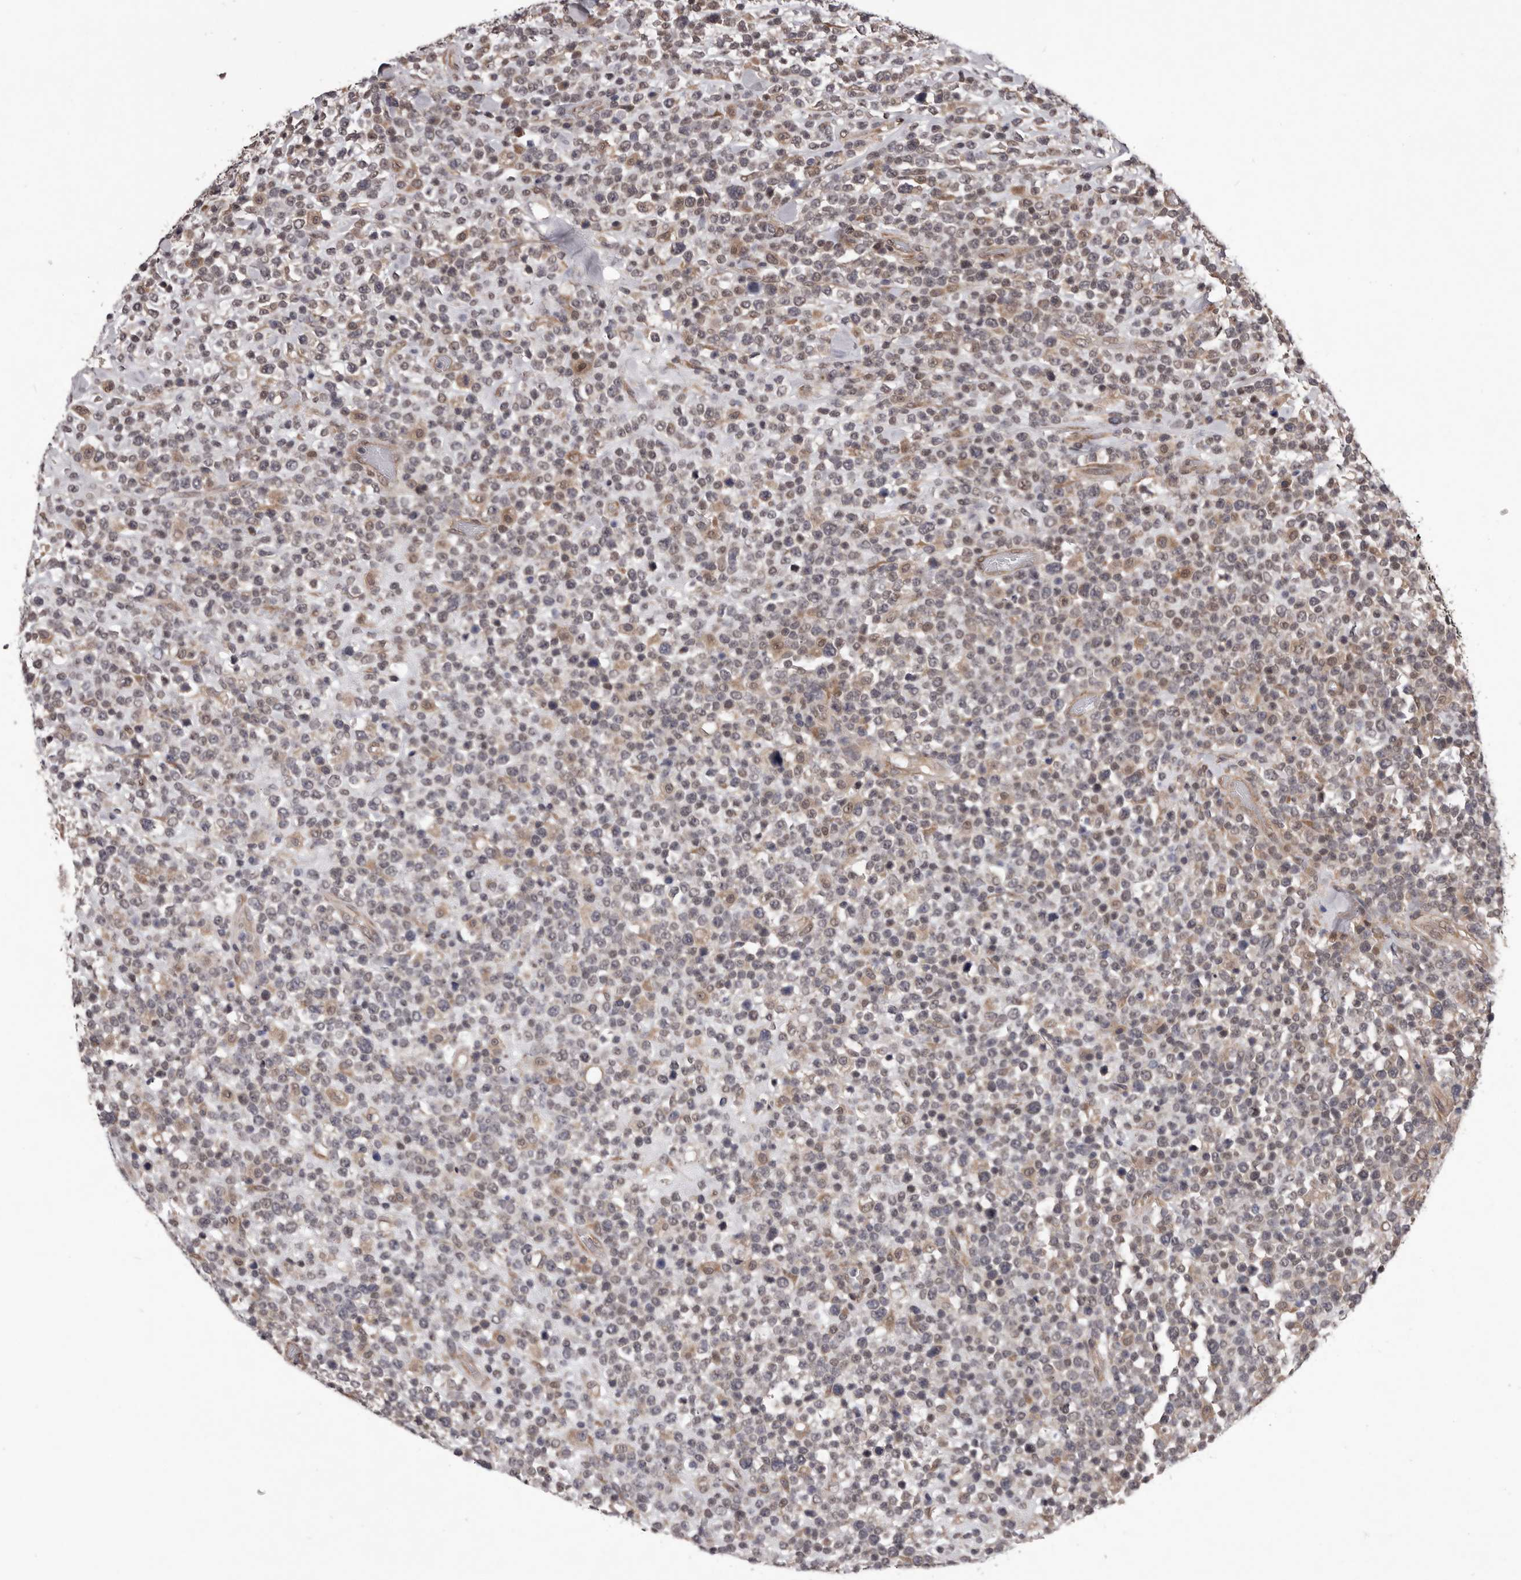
{"staining": {"intensity": "weak", "quantity": "<25%", "location": "cytoplasmic/membranous"}, "tissue": "lymphoma", "cell_type": "Tumor cells", "image_type": "cancer", "snomed": [{"axis": "morphology", "description": "Malignant lymphoma, non-Hodgkin's type, High grade"}, {"axis": "topography", "description": "Colon"}], "caption": "Tumor cells are negative for brown protein staining in malignant lymphoma, non-Hodgkin's type (high-grade).", "gene": "CELF3", "patient": {"sex": "female", "age": 53}}